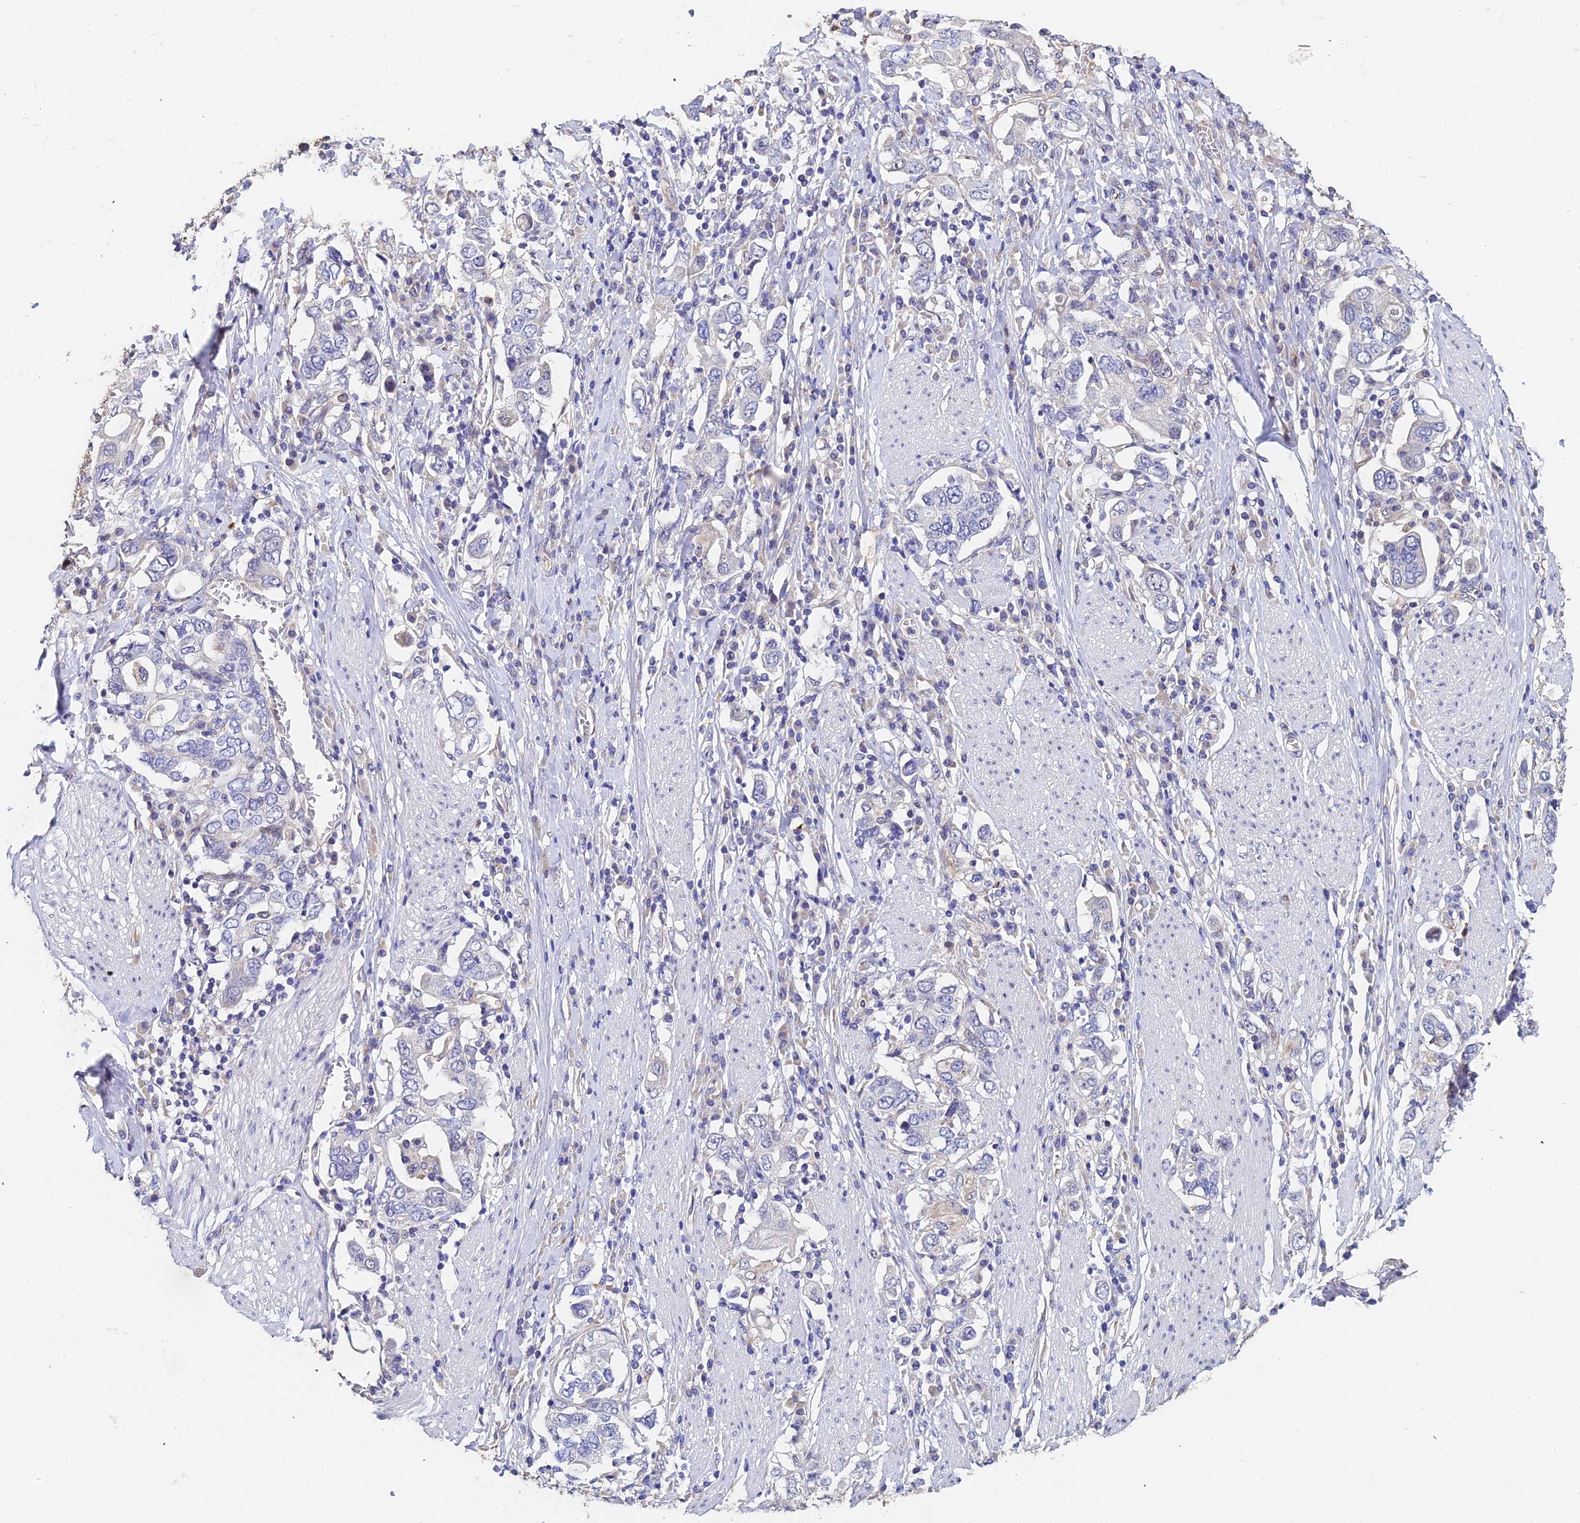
{"staining": {"intensity": "negative", "quantity": "none", "location": "none"}, "tissue": "stomach cancer", "cell_type": "Tumor cells", "image_type": "cancer", "snomed": [{"axis": "morphology", "description": "Adenocarcinoma, NOS"}, {"axis": "topography", "description": "Stomach, upper"}, {"axis": "topography", "description": "Stomach"}], "caption": "Stomach cancer (adenocarcinoma) was stained to show a protein in brown. There is no significant staining in tumor cells.", "gene": "ENSG00000268674", "patient": {"sex": "male", "age": 62}}